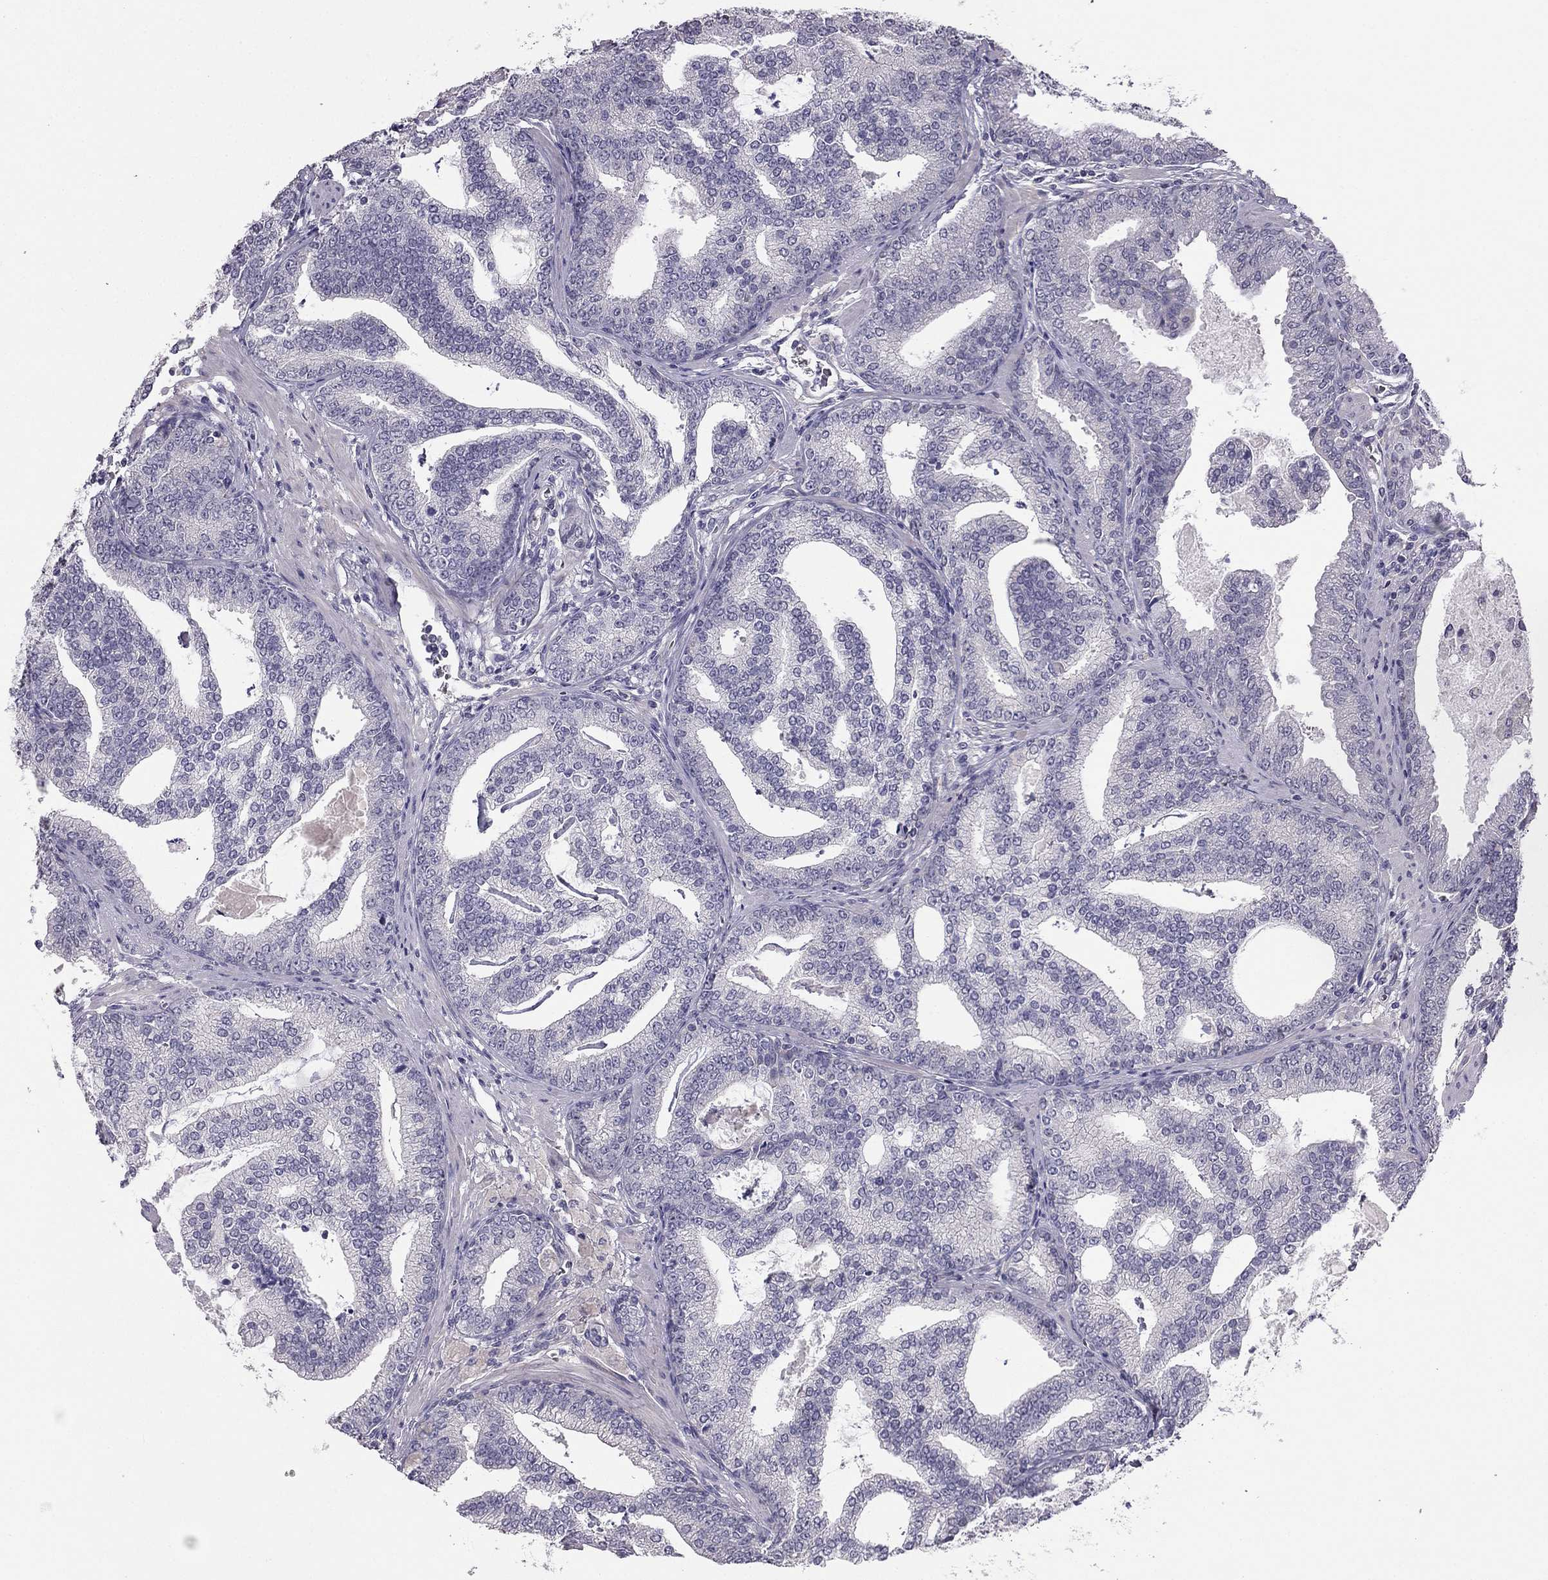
{"staining": {"intensity": "negative", "quantity": "none", "location": "none"}, "tissue": "prostate cancer", "cell_type": "Tumor cells", "image_type": "cancer", "snomed": [{"axis": "morphology", "description": "Adenocarcinoma, NOS"}, {"axis": "topography", "description": "Prostate"}], "caption": "IHC image of adenocarcinoma (prostate) stained for a protein (brown), which displays no expression in tumor cells.", "gene": "HSFX1", "patient": {"sex": "male", "age": 64}}